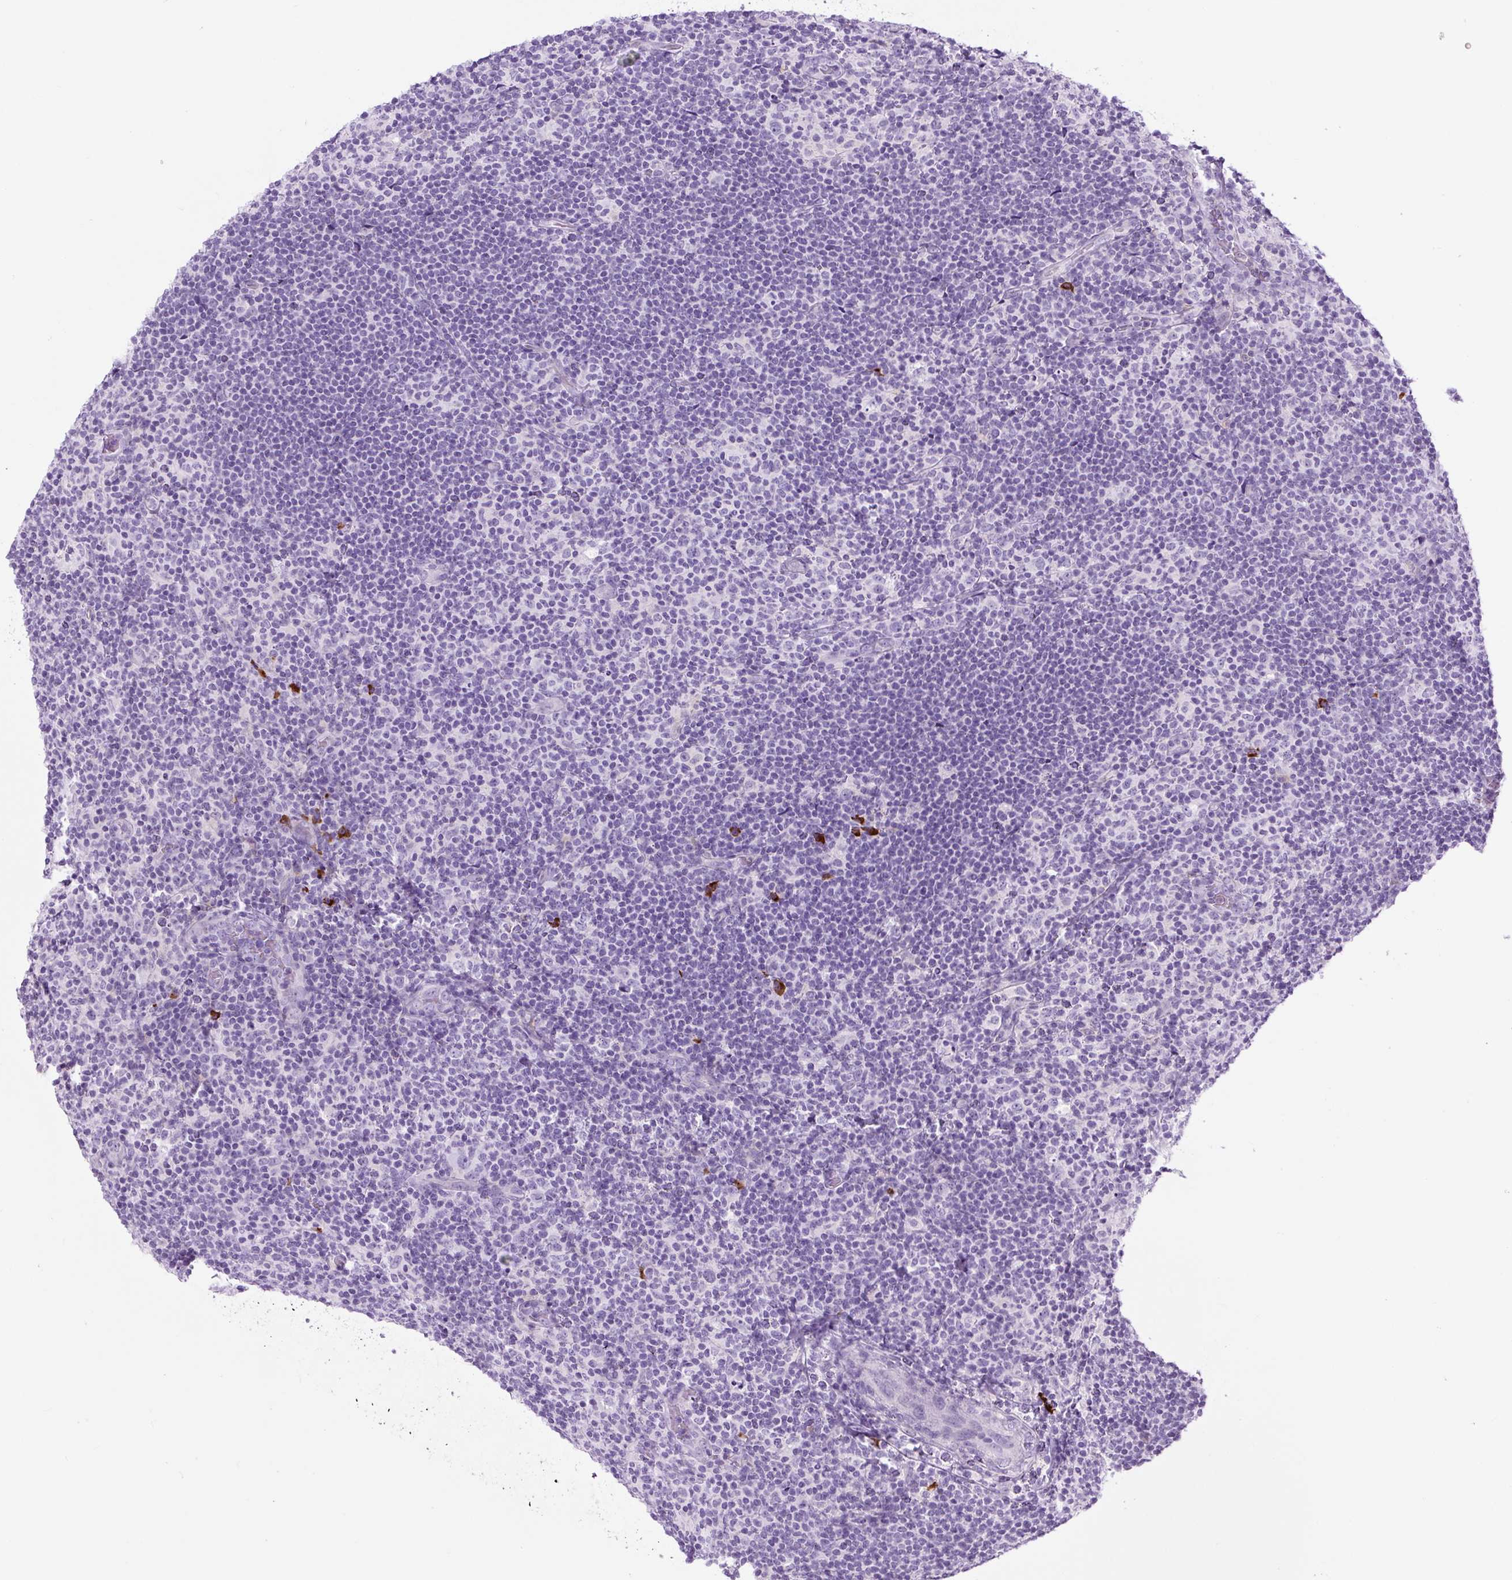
{"staining": {"intensity": "negative", "quantity": "none", "location": "none"}, "tissue": "lymphoma", "cell_type": "Tumor cells", "image_type": "cancer", "snomed": [{"axis": "morphology", "description": "Hodgkin's disease, NOS"}, {"axis": "topography", "description": "Lymph node"}], "caption": "This is an IHC micrograph of lymphoma. There is no expression in tumor cells.", "gene": "RNF212B", "patient": {"sex": "female", "age": 57}}